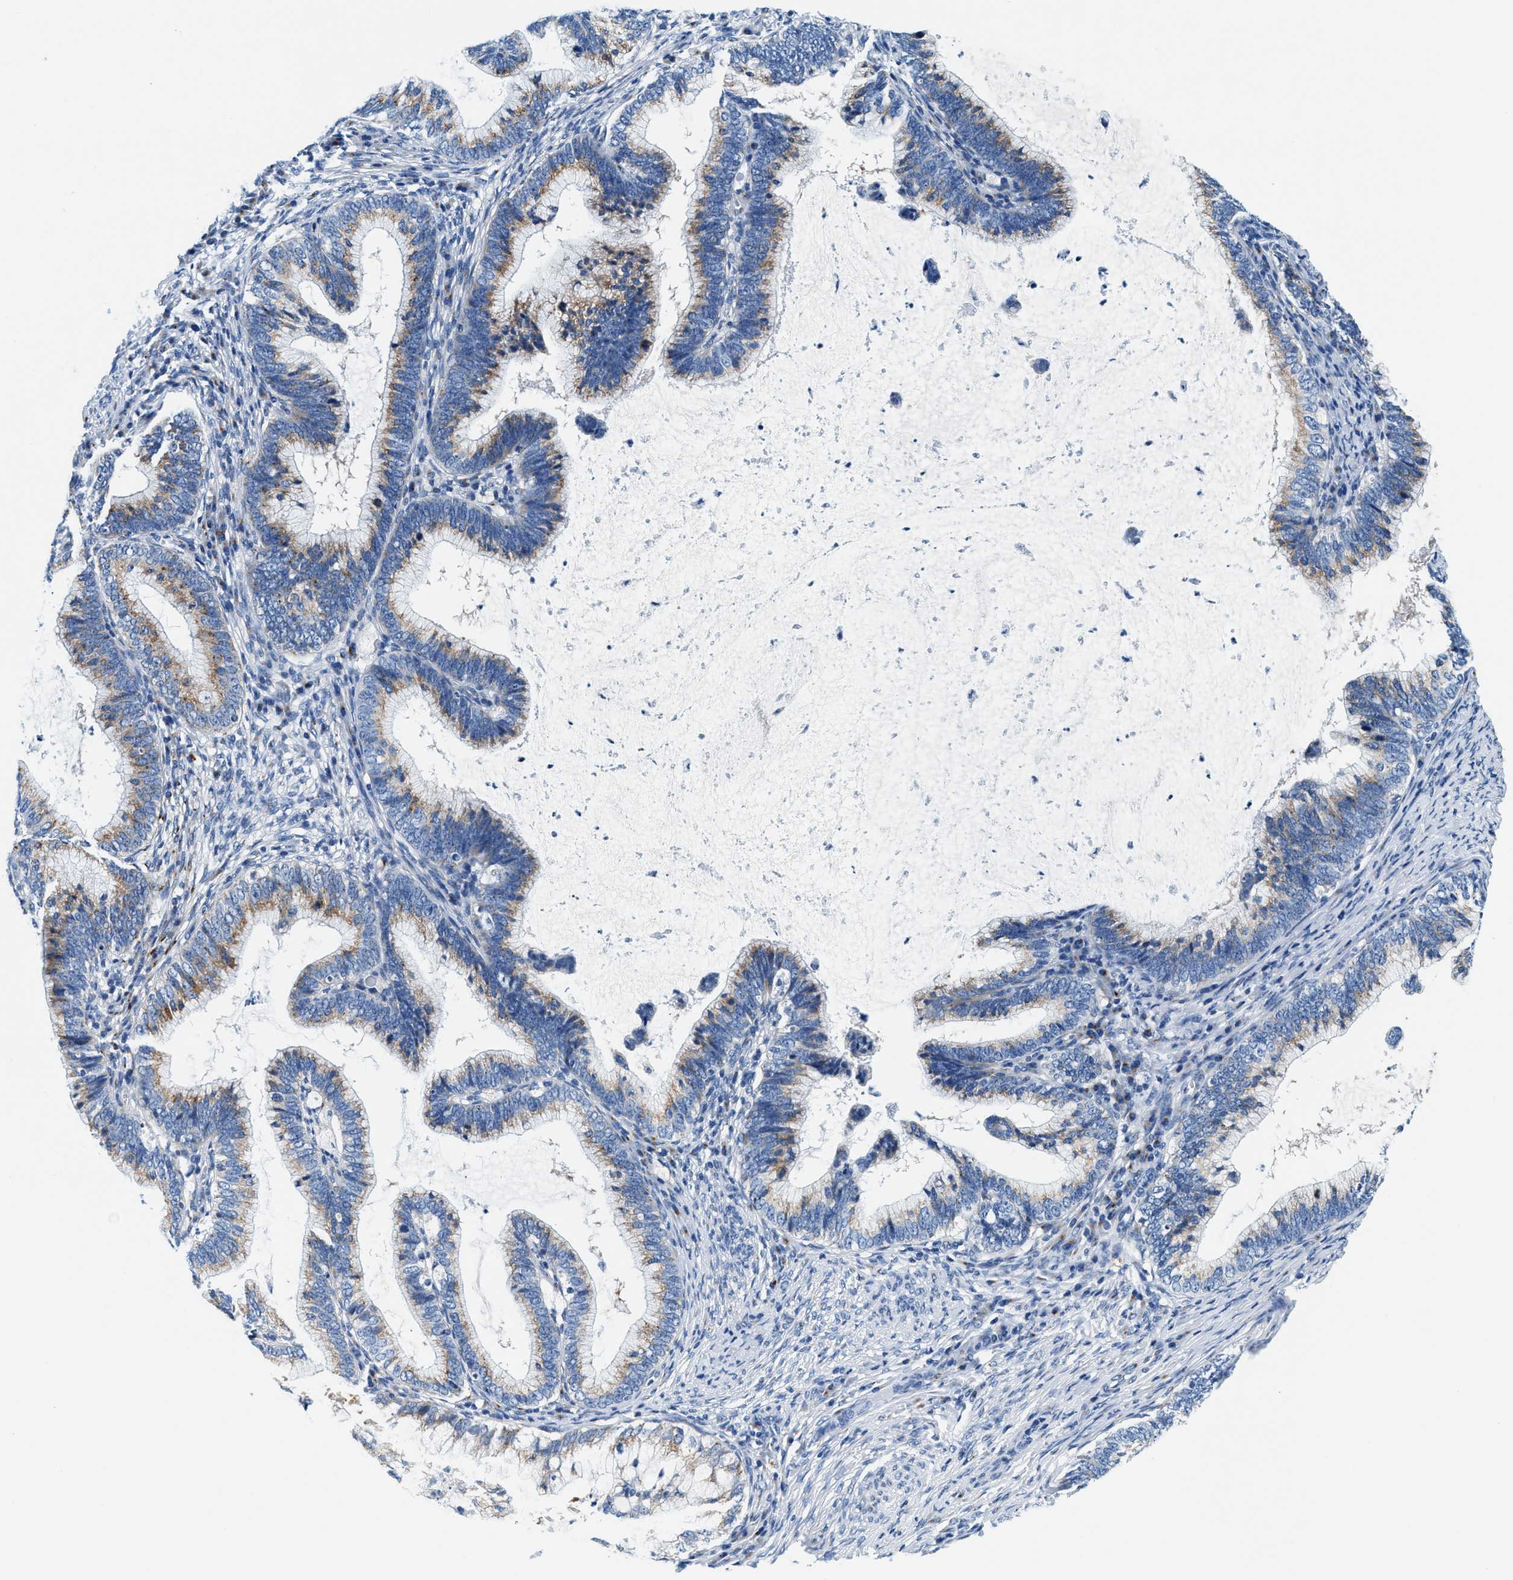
{"staining": {"intensity": "moderate", "quantity": ">75%", "location": "cytoplasmic/membranous"}, "tissue": "cervical cancer", "cell_type": "Tumor cells", "image_type": "cancer", "snomed": [{"axis": "morphology", "description": "Adenocarcinoma, NOS"}, {"axis": "topography", "description": "Cervix"}], "caption": "Cervical cancer stained with a brown dye exhibits moderate cytoplasmic/membranous positive staining in approximately >75% of tumor cells.", "gene": "VPS53", "patient": {"sex": "female", "age": 36}}